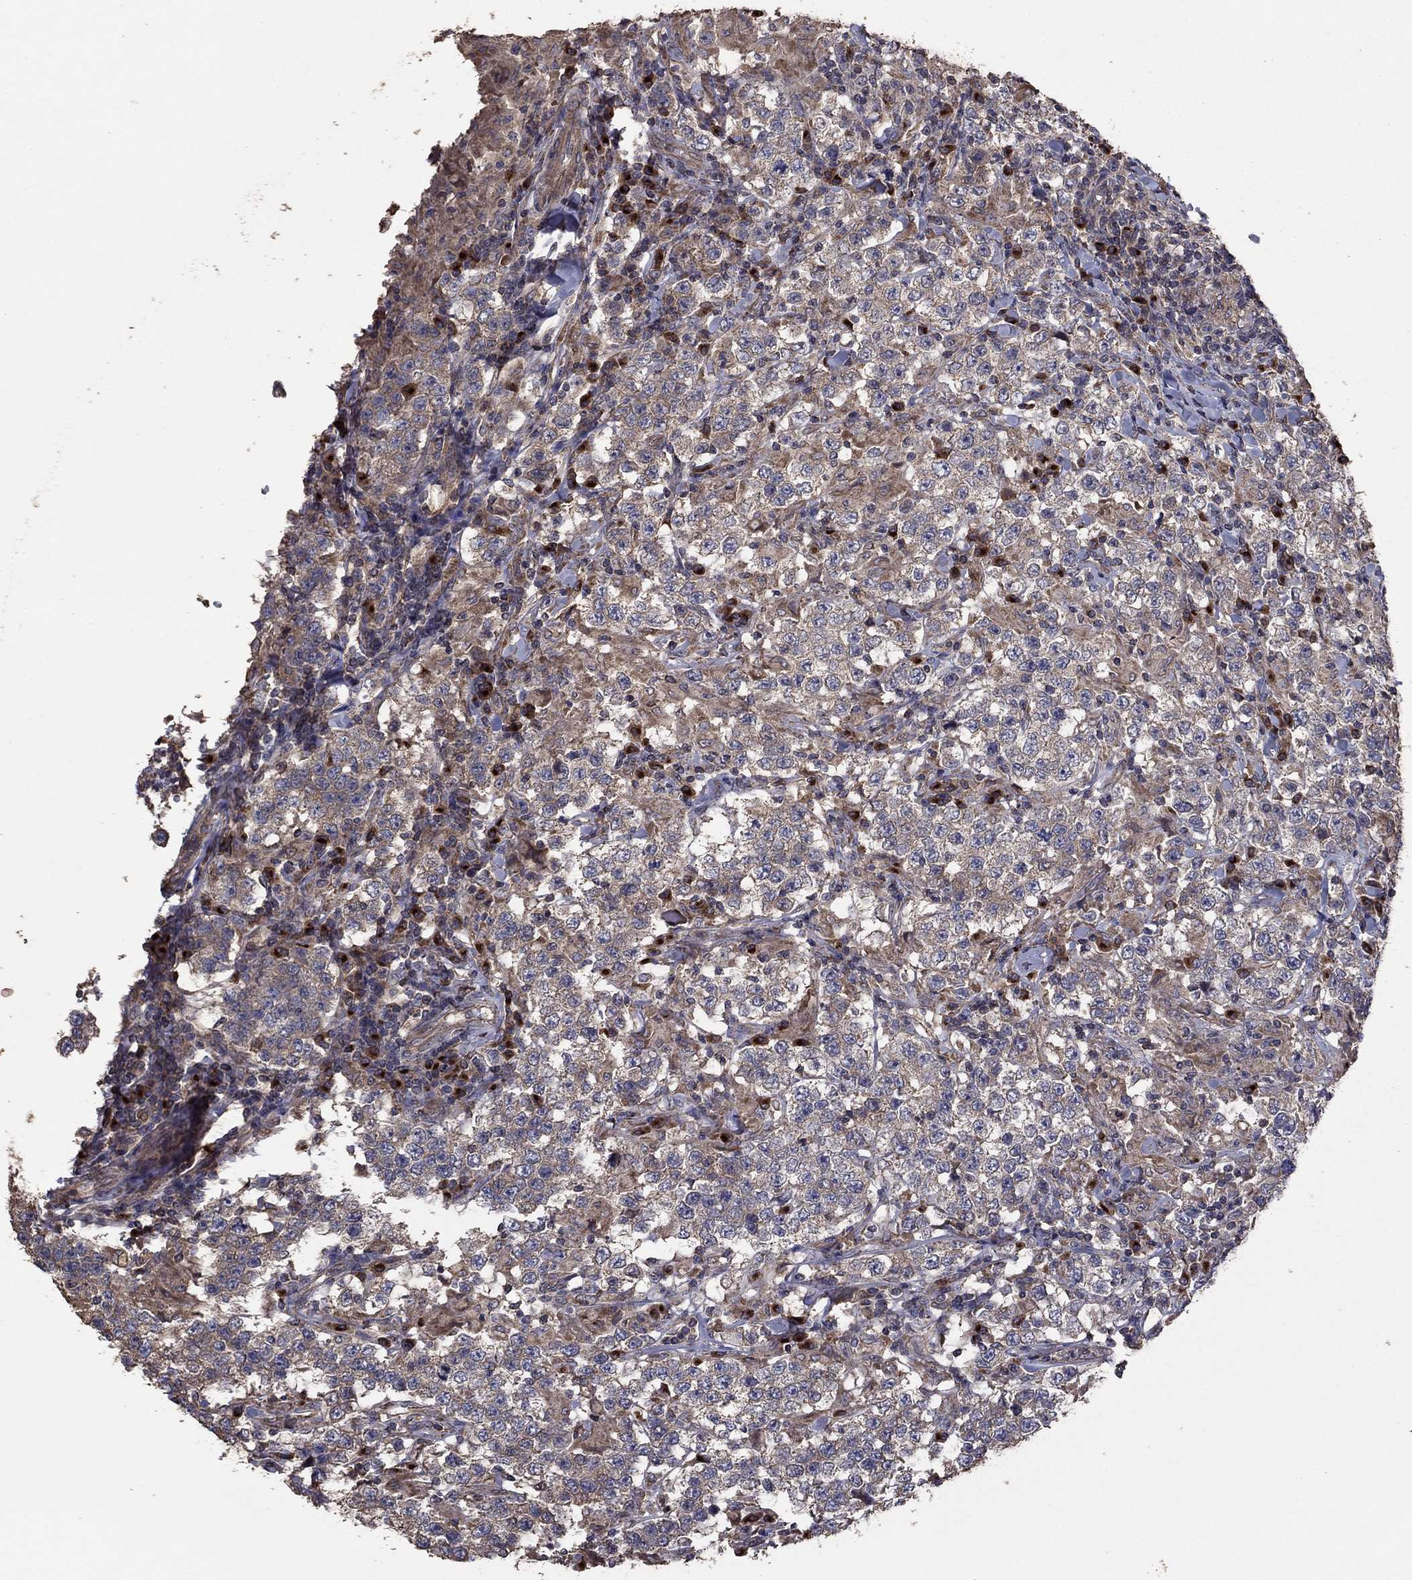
{"staining": {"intensity": "weak", "quantity": "25%-75%", "location": "cytoplasmic/membranous"}, "tissue": "testis cancer", "cell_type": "Tumor cells", "image_type": "cancer", "snomed": [{"axis": "morphology", "description": "Seminoma, NOS"}, {"axis": "morphology", "description": "Carcinoma, Embryonal, NOS"}, {"axis": "topography", "description": "Testis"}], "caption": "High-magnification brightfield microscopy of seminoma (testis) stained with DAB (3,3'-diaminobenzidine) (brown) and counterstained with hematoxylin (blue). tumor cells exhibit weak cytoplasmic/membranous positivity is appreciated in about25%-75% of cells.", "gene": "FLT4", "patient": {"sex": "male", "age": 41}}